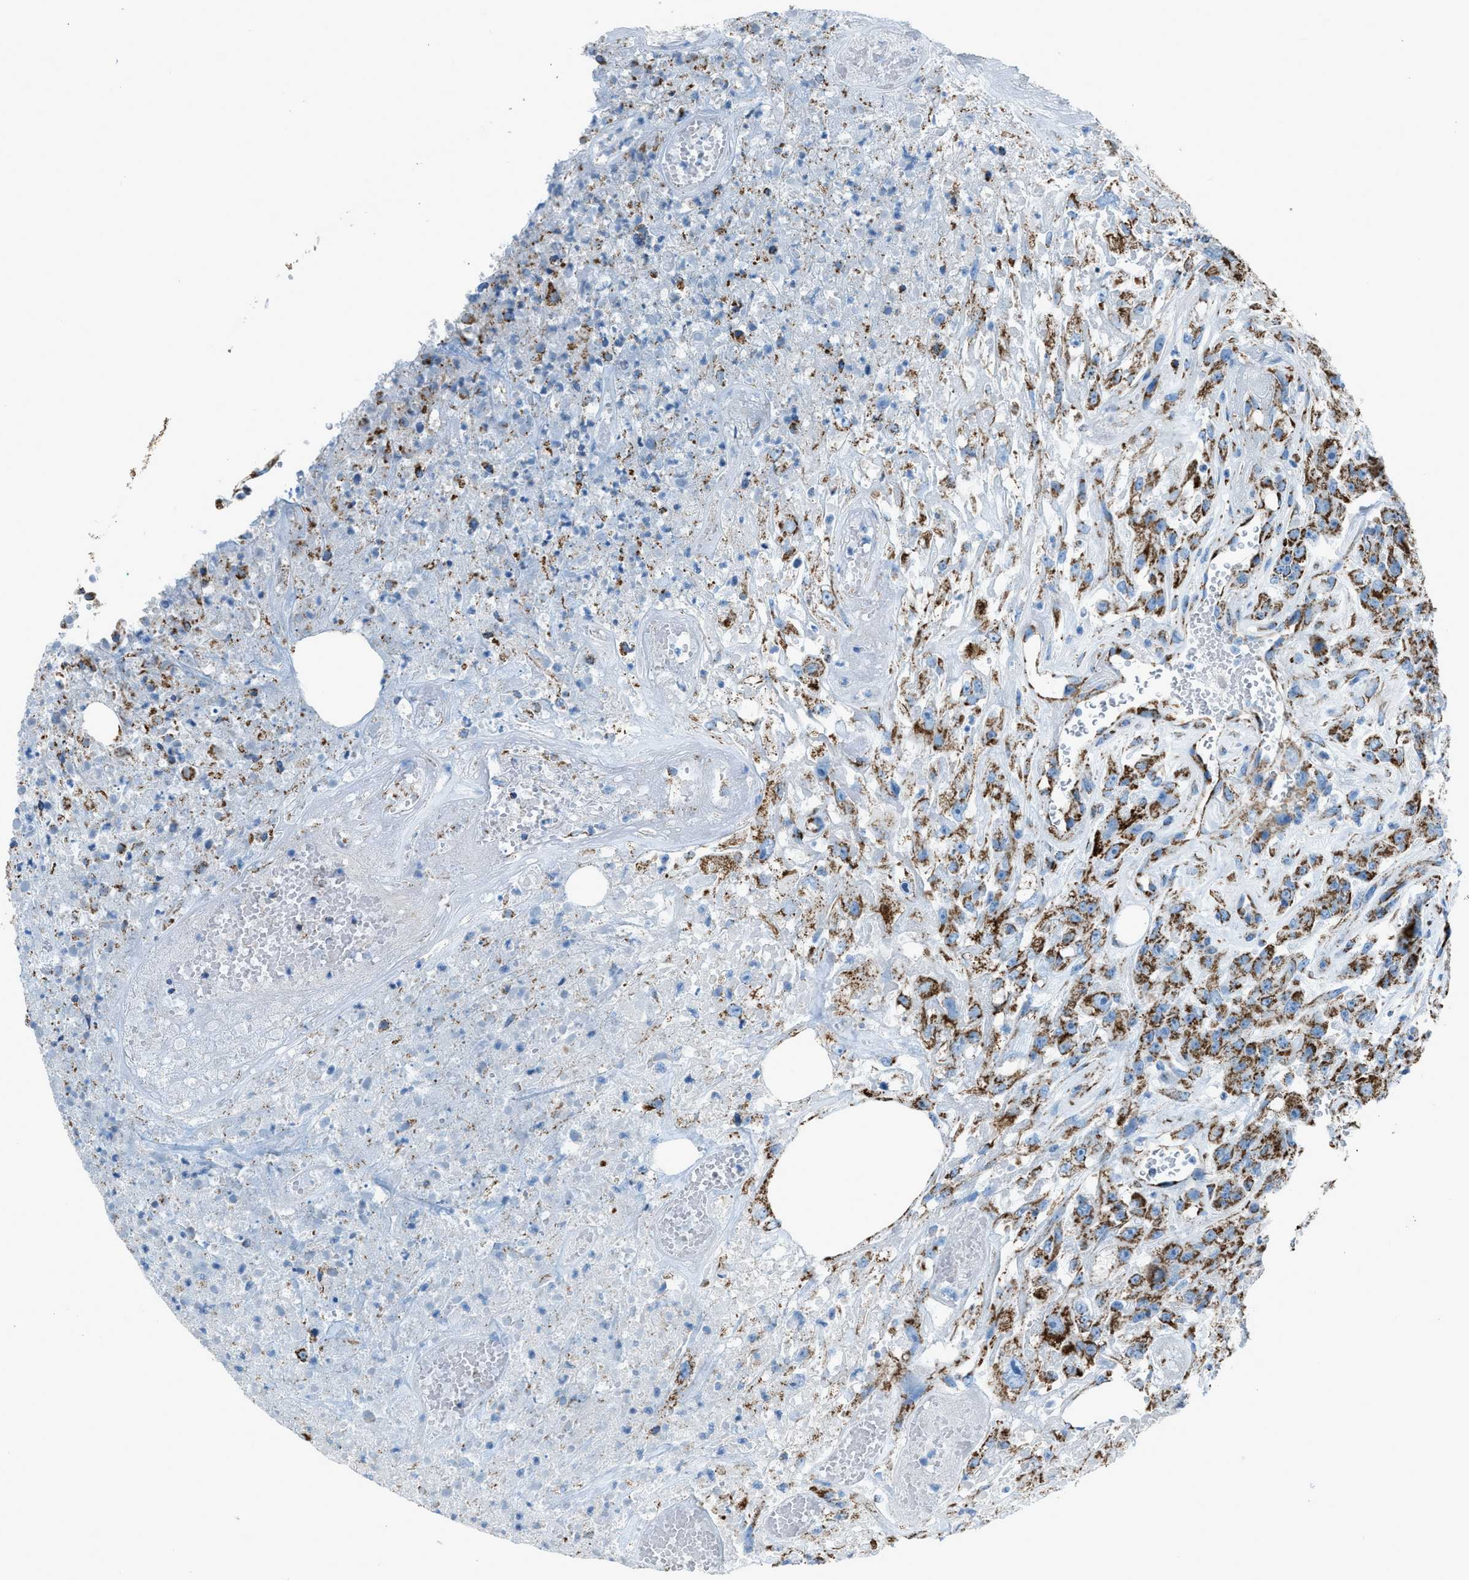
{"staining": {"intensity": "moderate", "quantity": ">75%", "location": "cytoplasmic/membranous"}, "tissue": "urothelial cancer", "cell_type": "Tumor cells", "image_type": "cancer", "snomed": [{"axis": "morphology", "description": "Urothelial carcinoma, High grade"}, {"axis": "topography", "description": "Urinary bladder"}], "caption": "Immunohistochemical staining of human high-grade urothelial carcinoma shows medium levels of moderate cytoplasmic/membranous expression in approximately >75% of tumor cells.", "gene": "MDH2", "patient": {"sex": "male", "age": 46}}